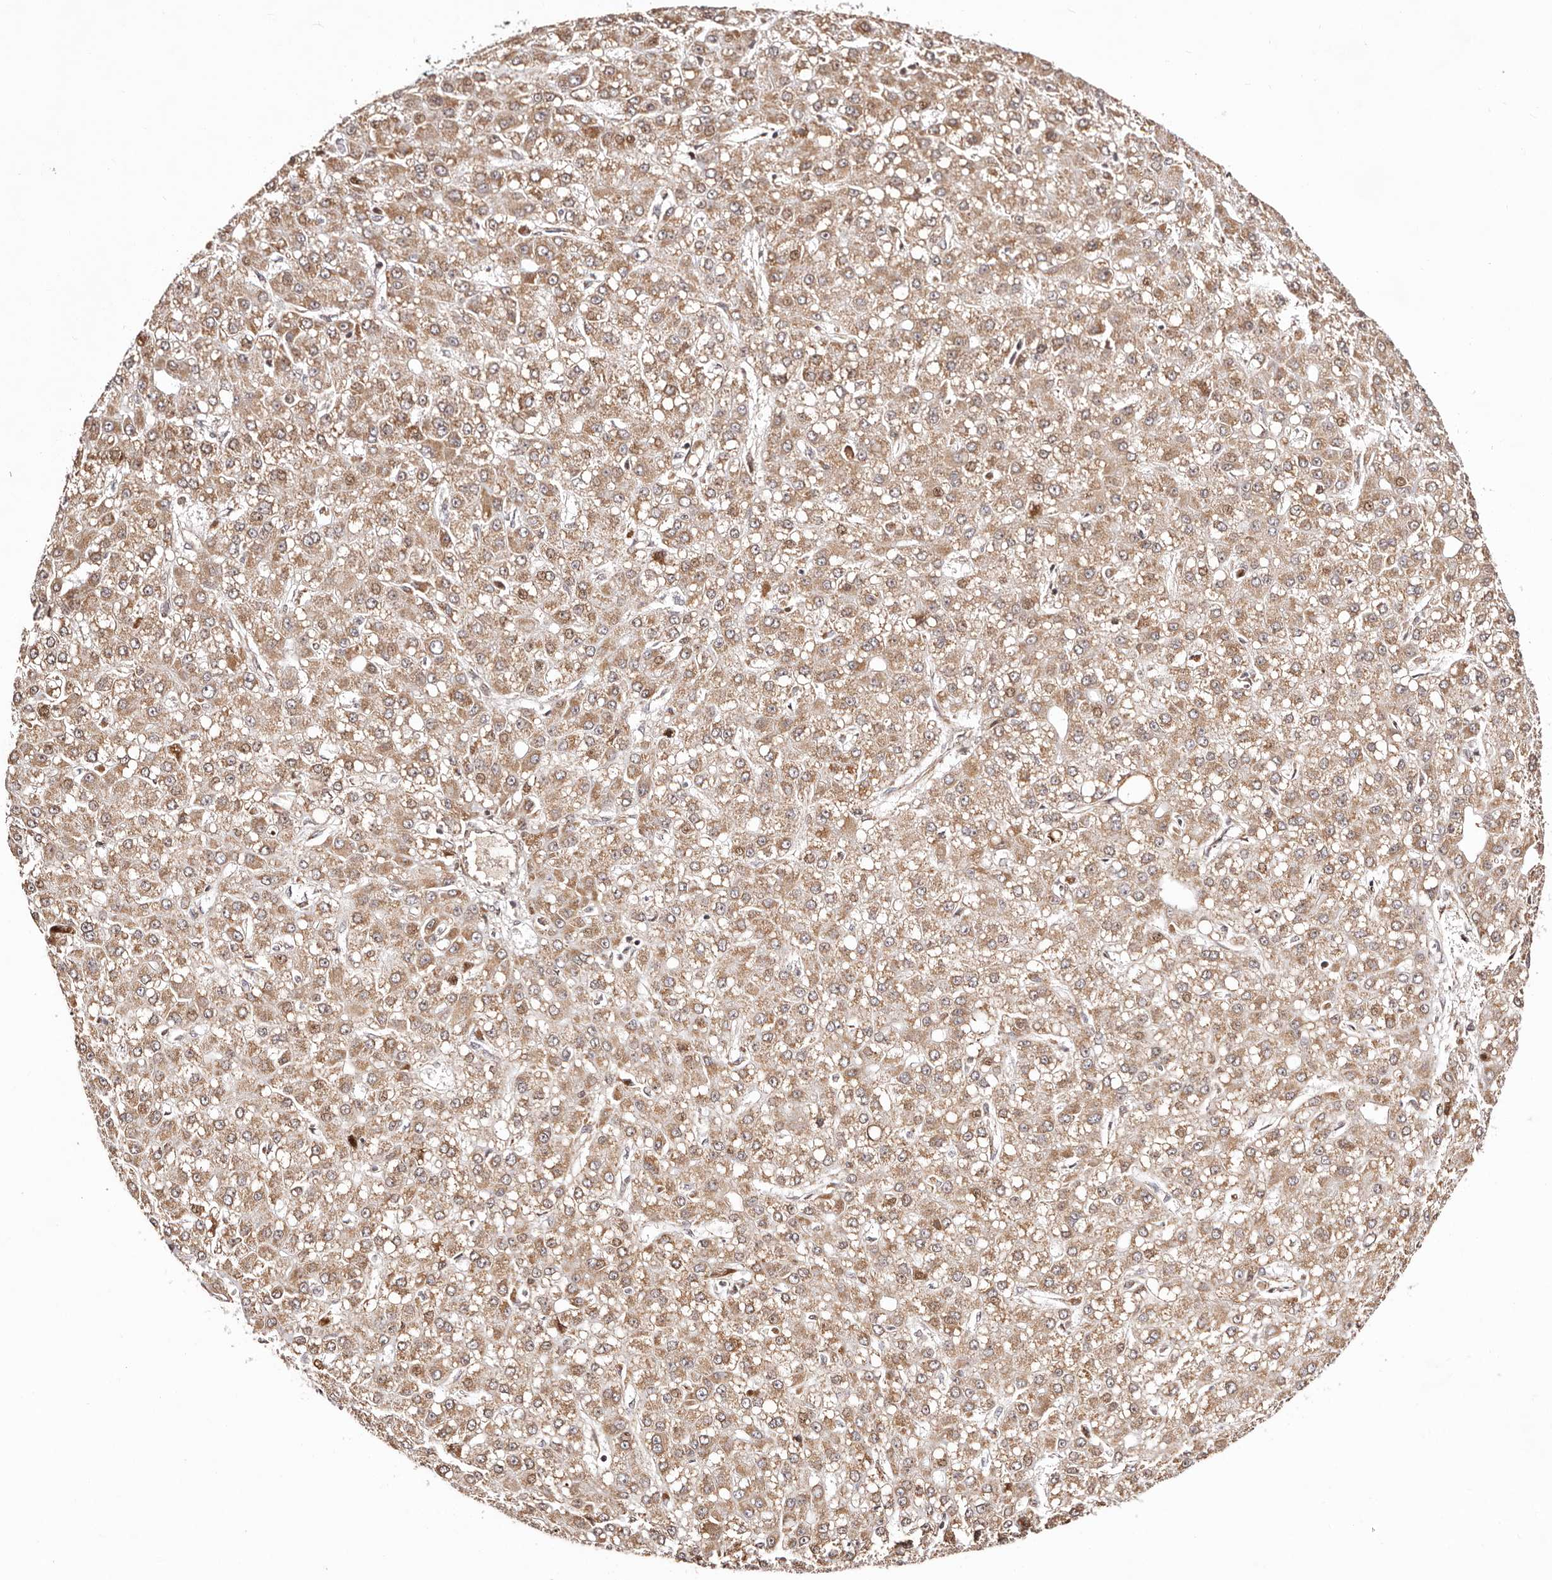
{"staining": {"intensity": "moderate", "quantity": ">75%", "location": "cytoplasmic/membranous"}, "tissue": "liver cancer", "cell_type": "Tumor cells", "image_type": "cancer", "snomed": [{"axis": "morphology", "description": "Carcinoma, Hepatocellular, NOS"}, {"axis": "topography", "description": "Liver"}], "caption": "A high-resolution image shows IHC staining of liver cancer (hepatocellular carcinoma), which shows moderate cytoplasmic/membranous expression in approximately >75% of tumor cells.", "gene": "HIVEP3", "patient": {"sex": "male", "age": 67}}